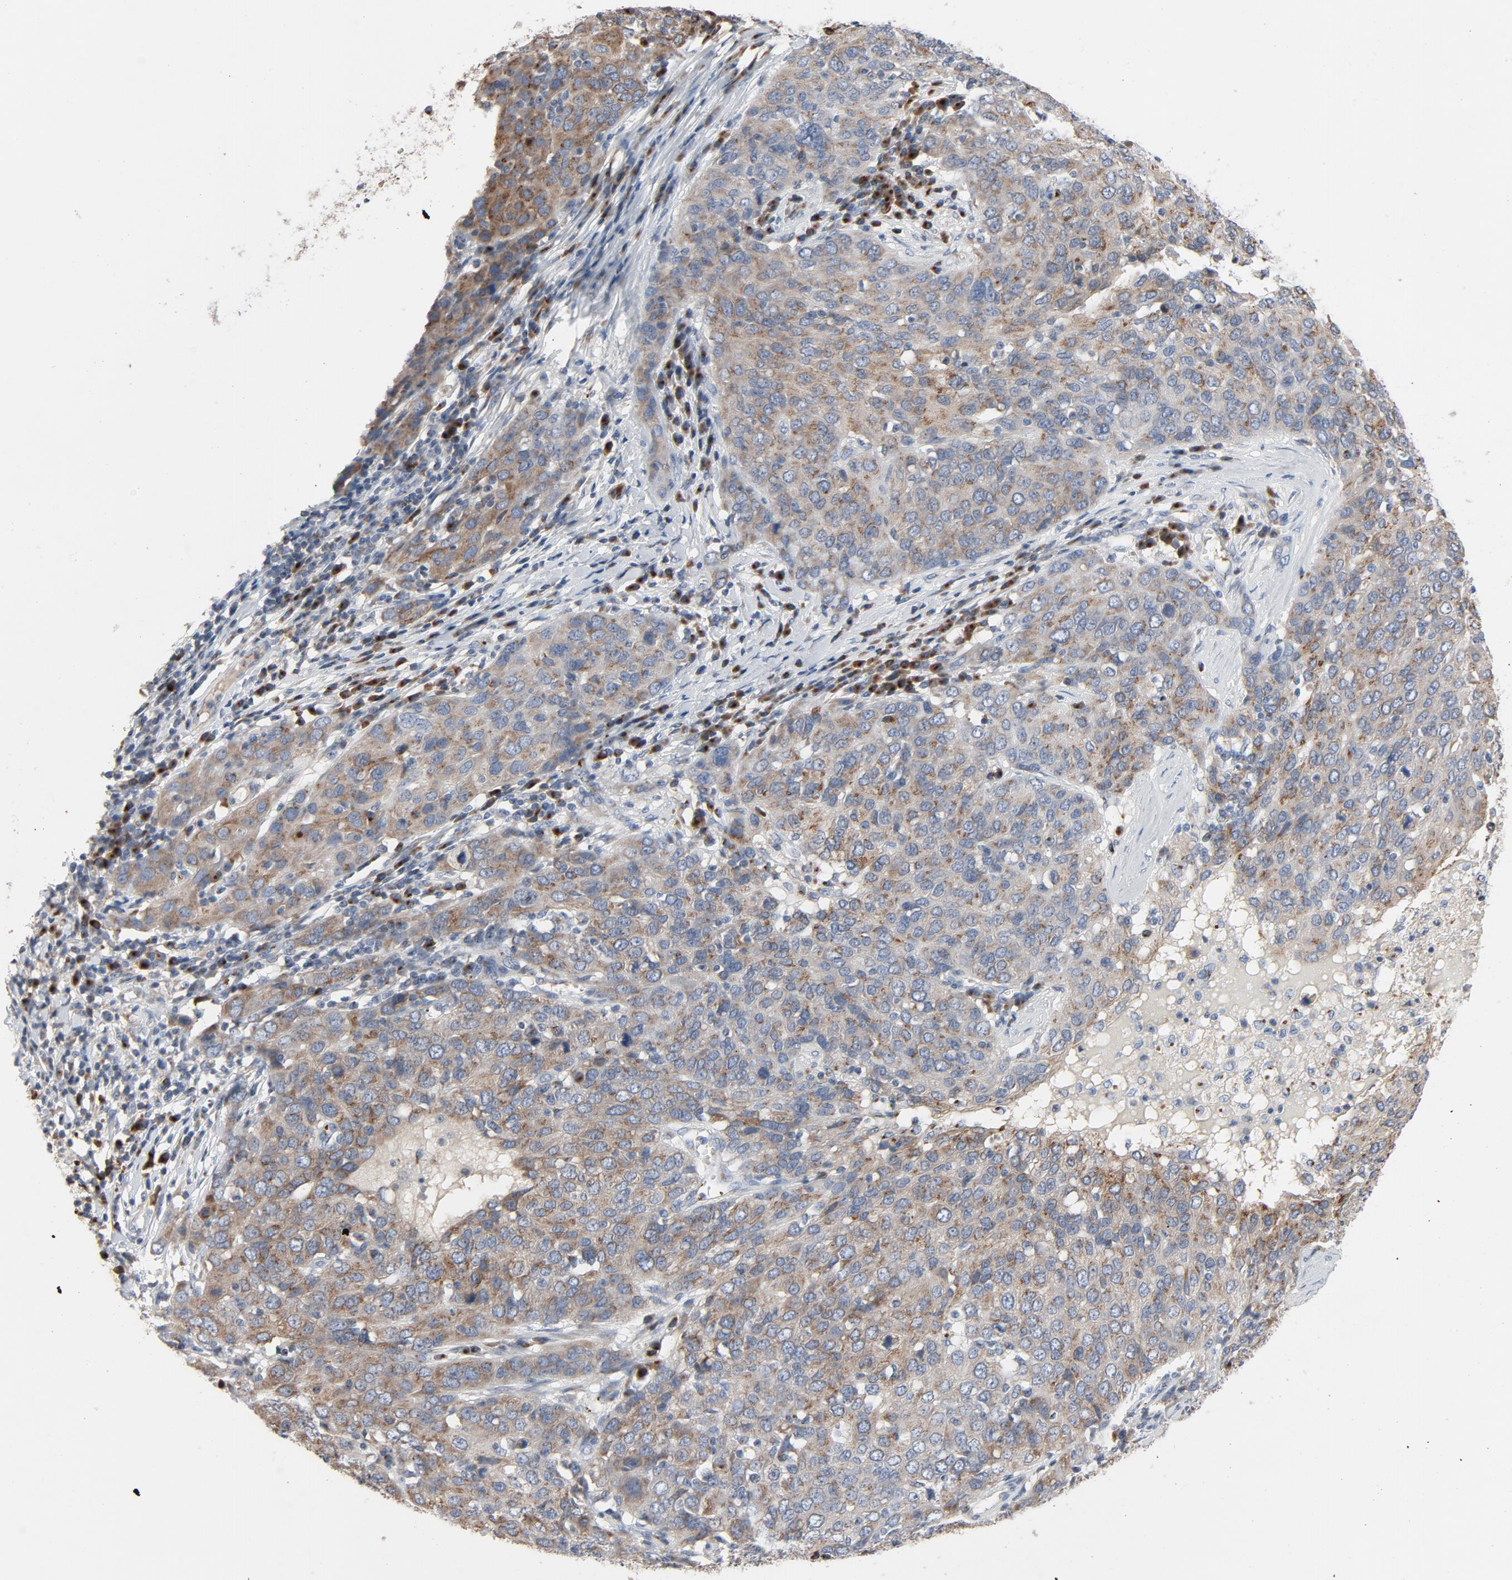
{"staining": {"intensity": "weak", "quantity": "25%-75%", "location": "cytoplasmic/membranous"}, "tissue": "ovarian cancer", "cell_type": "Tumor cells", "image_type": "cancer", "snomed": [{"axis": "morphology", "description": "Cystadenocarcinoma, serous, NOS"}, {"axis": "topography", "description": "Ovary"}], "caption": "Protein analysis of serous cystadenocarcinoma (ovarian) tissue displays weak cytoplasmic/membranous positivity in approximately 25%-75% of tumor cells.", "gene": "LMAN2", "patient": {"sex": "female", "age": 84}}